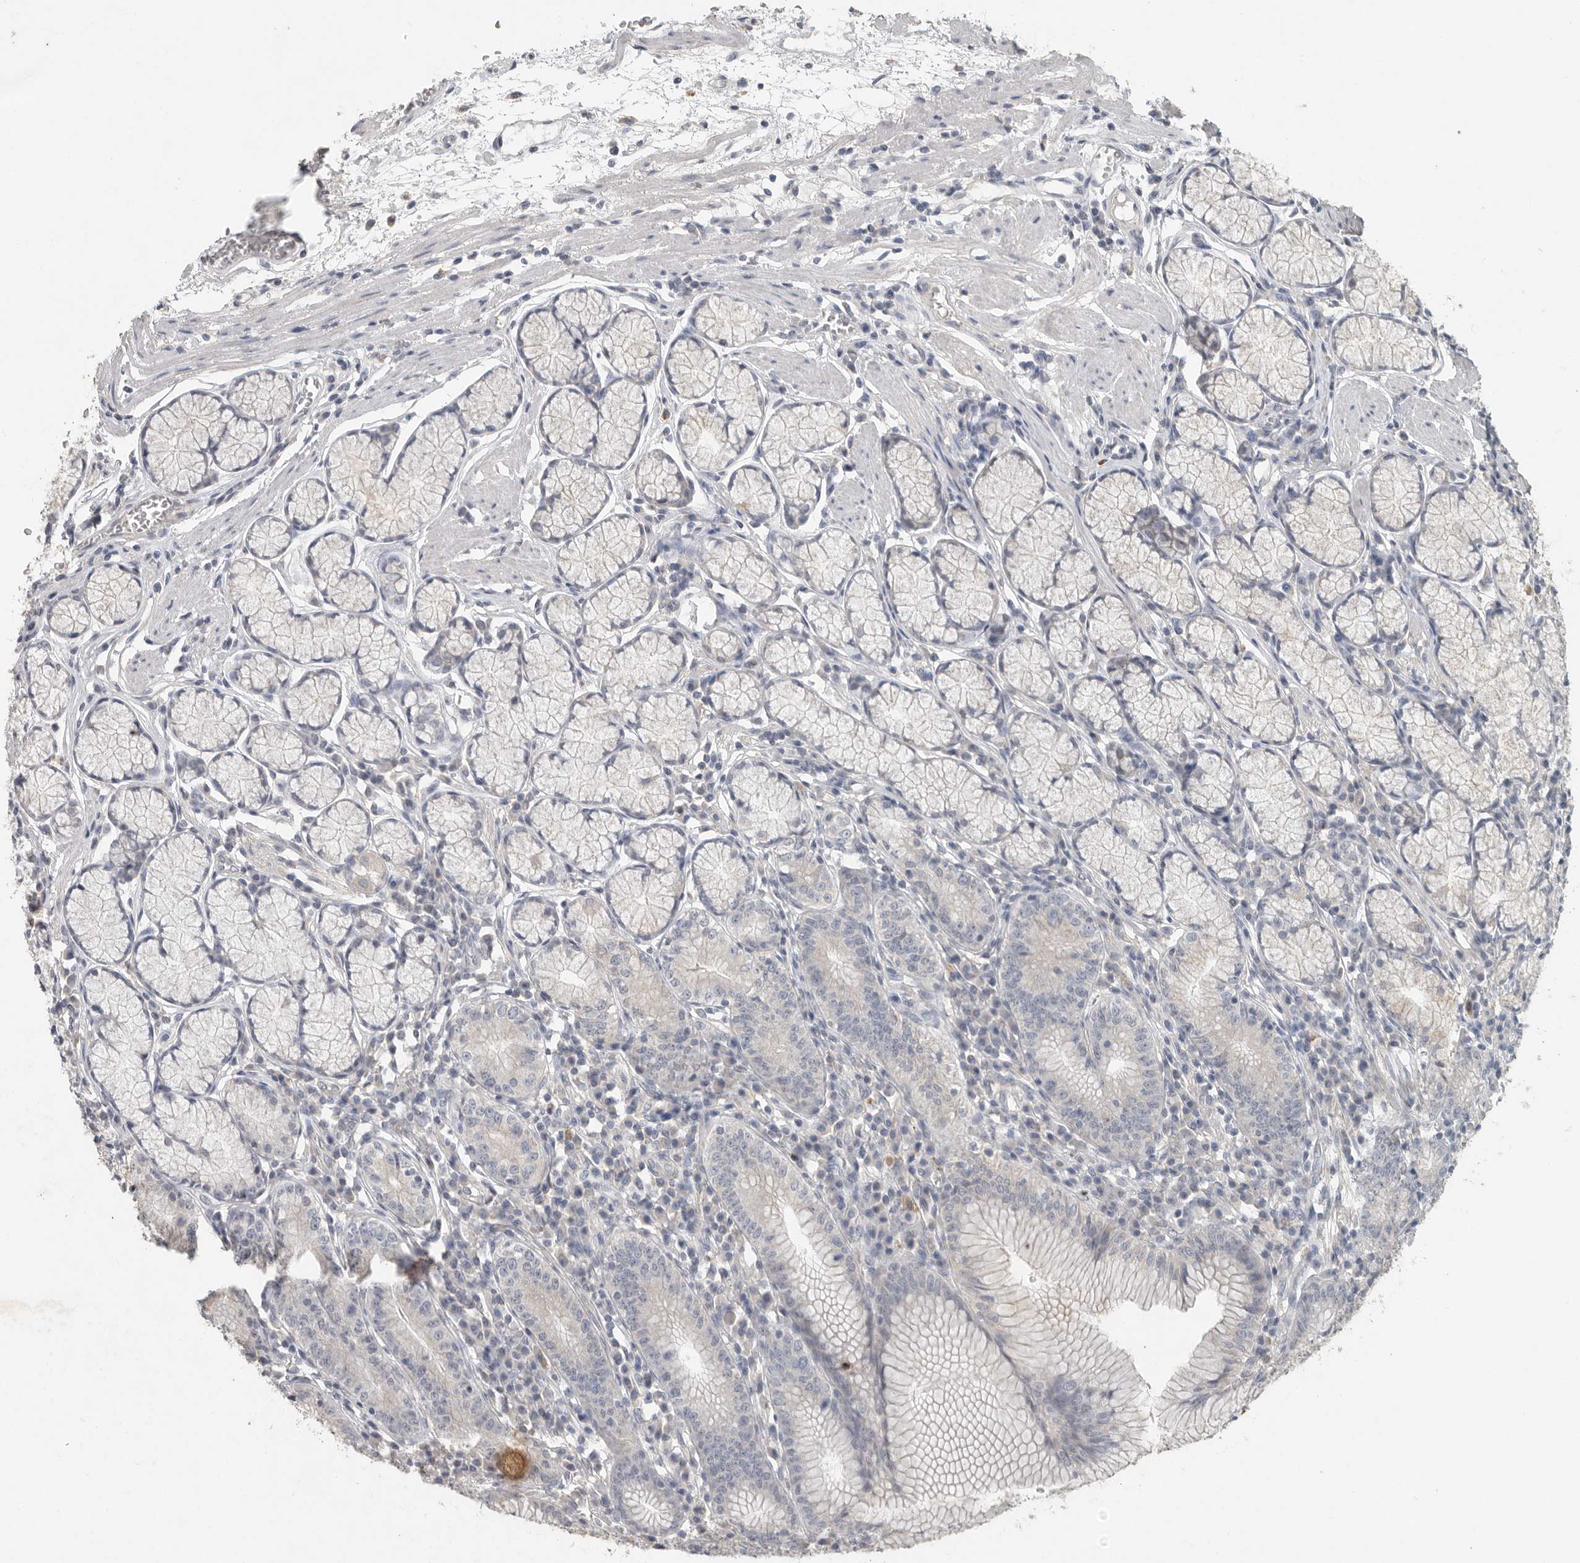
{"staining": {"intensity": "weak", "quantity": "<25%", "location": "cytoplasmic/membranous"}, "tissue": "stomach", "cell_type": "Glandular cells", "image_type": "normal", "snomed": [{"axis": "morphology", "description": "Normal tissue, NOS"}, {"axis": "topography", "description": "Stomach"}], "caption": "High magnification brightfield microscopy of benign stomach stained with DAB (3,3'-diaminobenzidine) (brown) and counterstained with hematoxylin (blue): glandular cells show no significant positivity.", "gene": "REG4", "patient": {"sex": "male", "age": 55}}